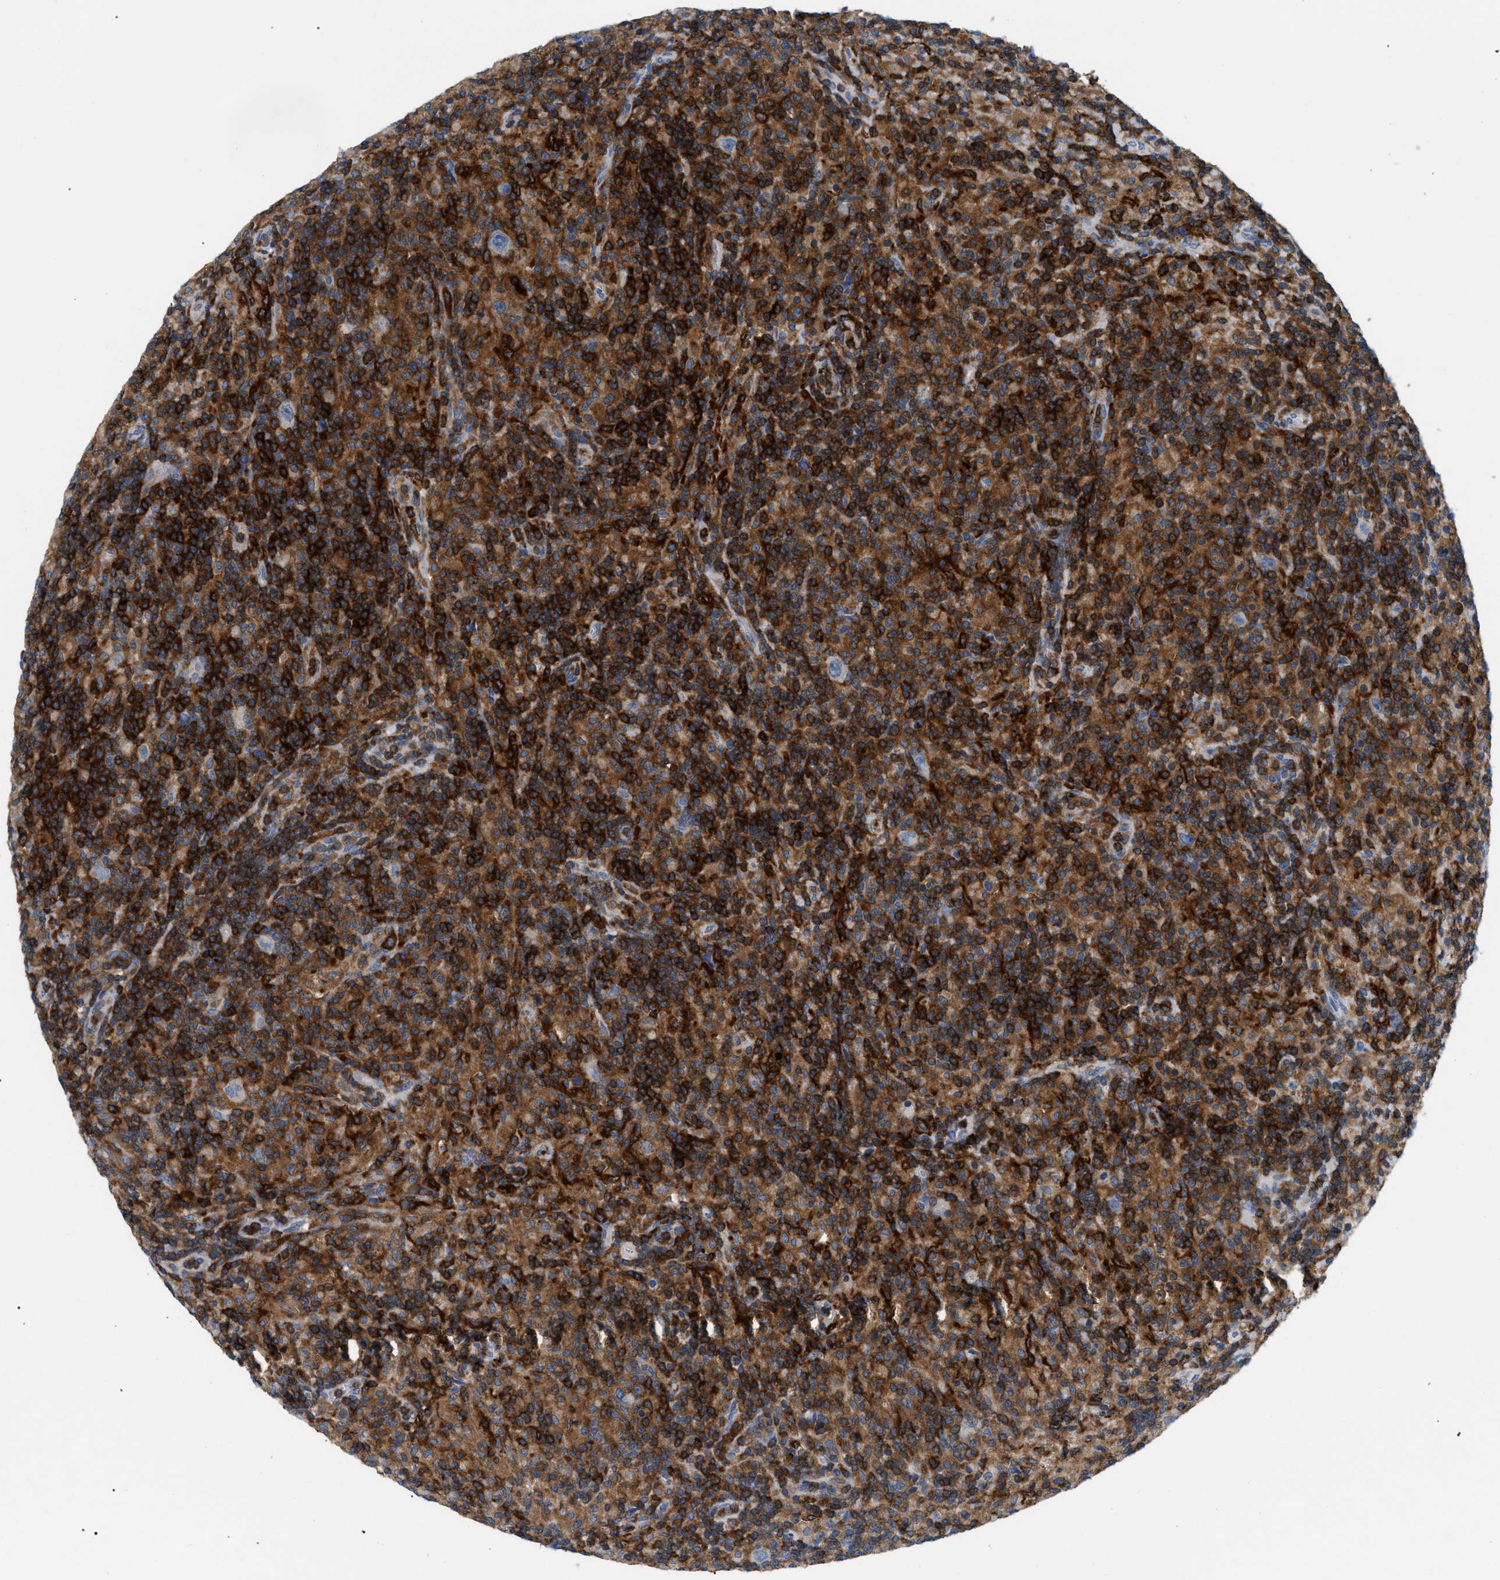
{"staining": {"intensity": "negative", "quantity": "none", "location": "none"}, "tissue": "lymphoma", "cell_type": "Tumor cells", "image_type": "cancer", "snomed": [{"axis": "morphology", "description": "Hodgkin's disease, NOS"}, {"axis": "topography", "description": "Lymph node"}], "caption": "Histopathology image shows no protein expression in tumor cells of lymphoma tissue.", "gene": "INPP5D", "patient": {"sex": "male", "age": 70}}